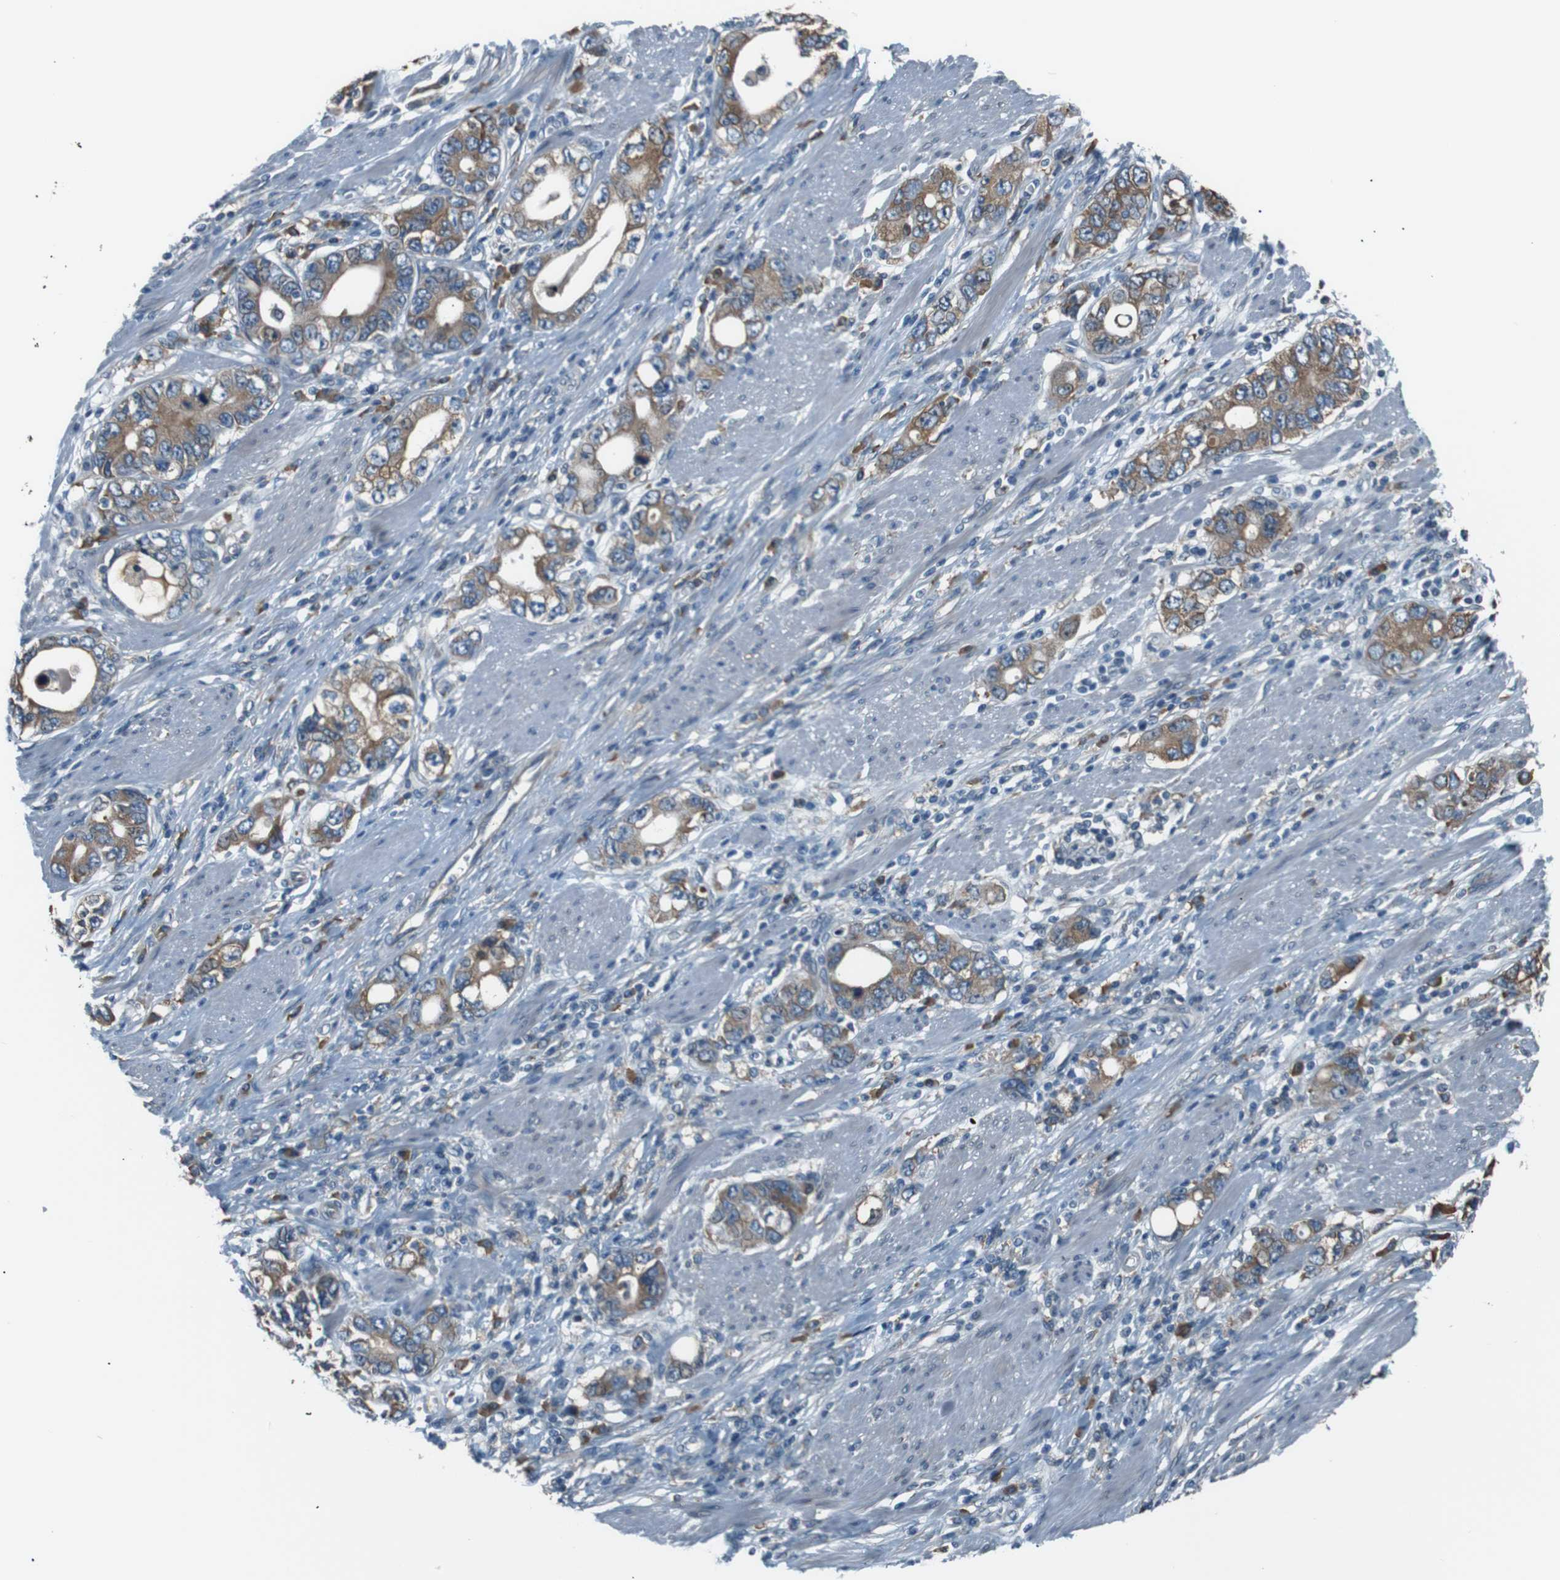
{"staining": {"intensity": "moderate", "quantity": ">75%", "location": "cytoplasmic/membranous"}, "tissue": "stomach cancer", "cell_type": "Tumor cells", "image_type": "cancer", "snomed": [{"axis": "morphology", "description": "Adenocarcinoma, NOS"}, {"axis": "topography", "description": "Stomach, lower"}], "caption": "DAB (3,3'-diaminobenzidine) immunohistochemical staining of stomach cancer displays moderate cytoplasmic/membranous protein positivity in about >75% of tumor cells.", "gene": "SIGMAR1", "patient": {"sex": "female", "age": 93}}